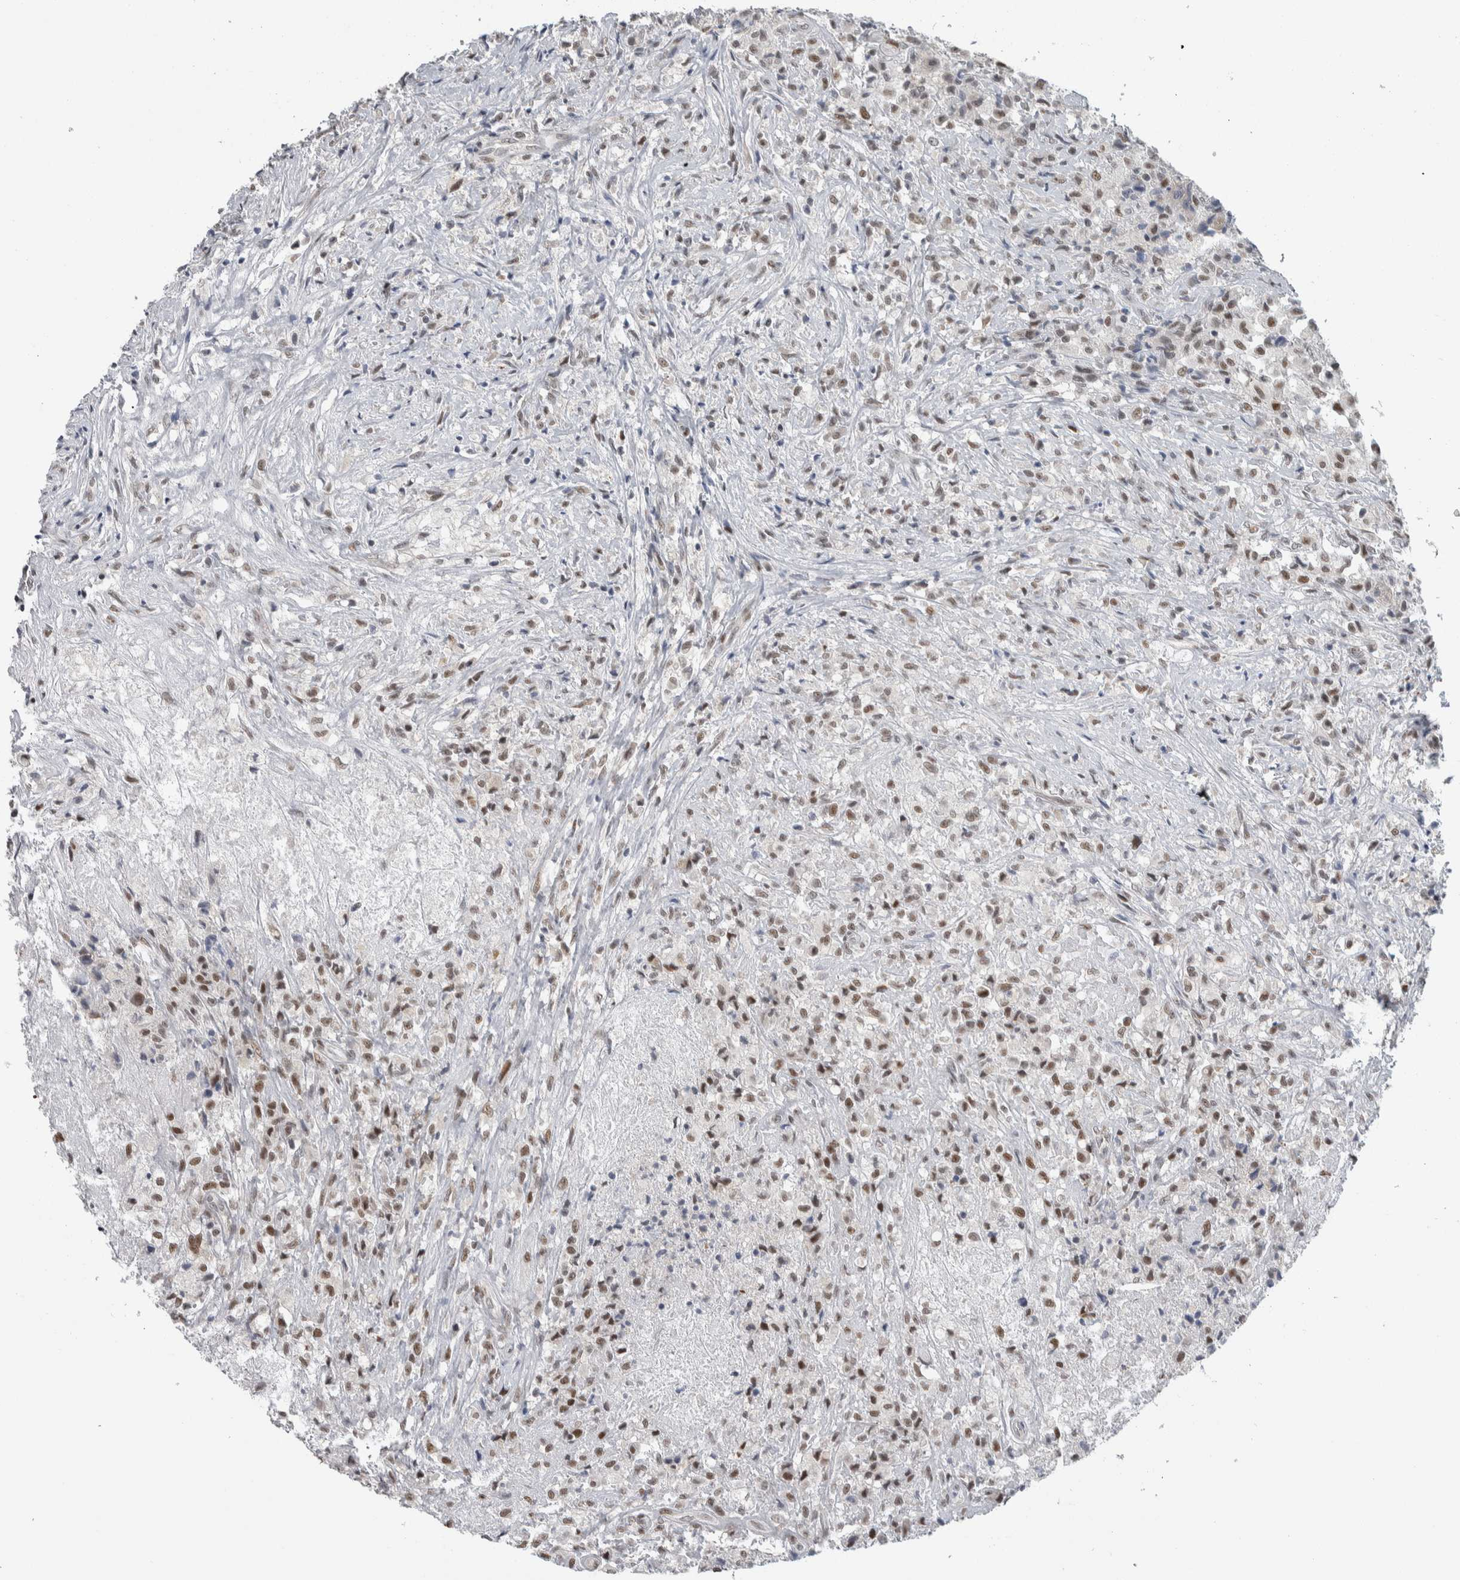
{"staining": {"intensity": "moderate", "quantity": "25%-75%", "location": "nuclear"}, "tissue": "testis cancer", "cell_type": "Tumor cells", "image_type": "cancer", "snomed": [{"axis": "morphology", "description": "Carcinoma, Embryonal, NOS"}, {"axis": "topography", "description": "Testis"}], "caption": "Testis cancer tissue exhibits moderate nuclear staining in approximately 25%-75% of tumor cells, visualized by immunohistochemistry. The staining was performed using DAB, with brown indicating positive protein expression. Nuclei are stained blue with hematoxylin.", "gene": "HEXIM2", "patient": {"sex": "male", "age": 2}}